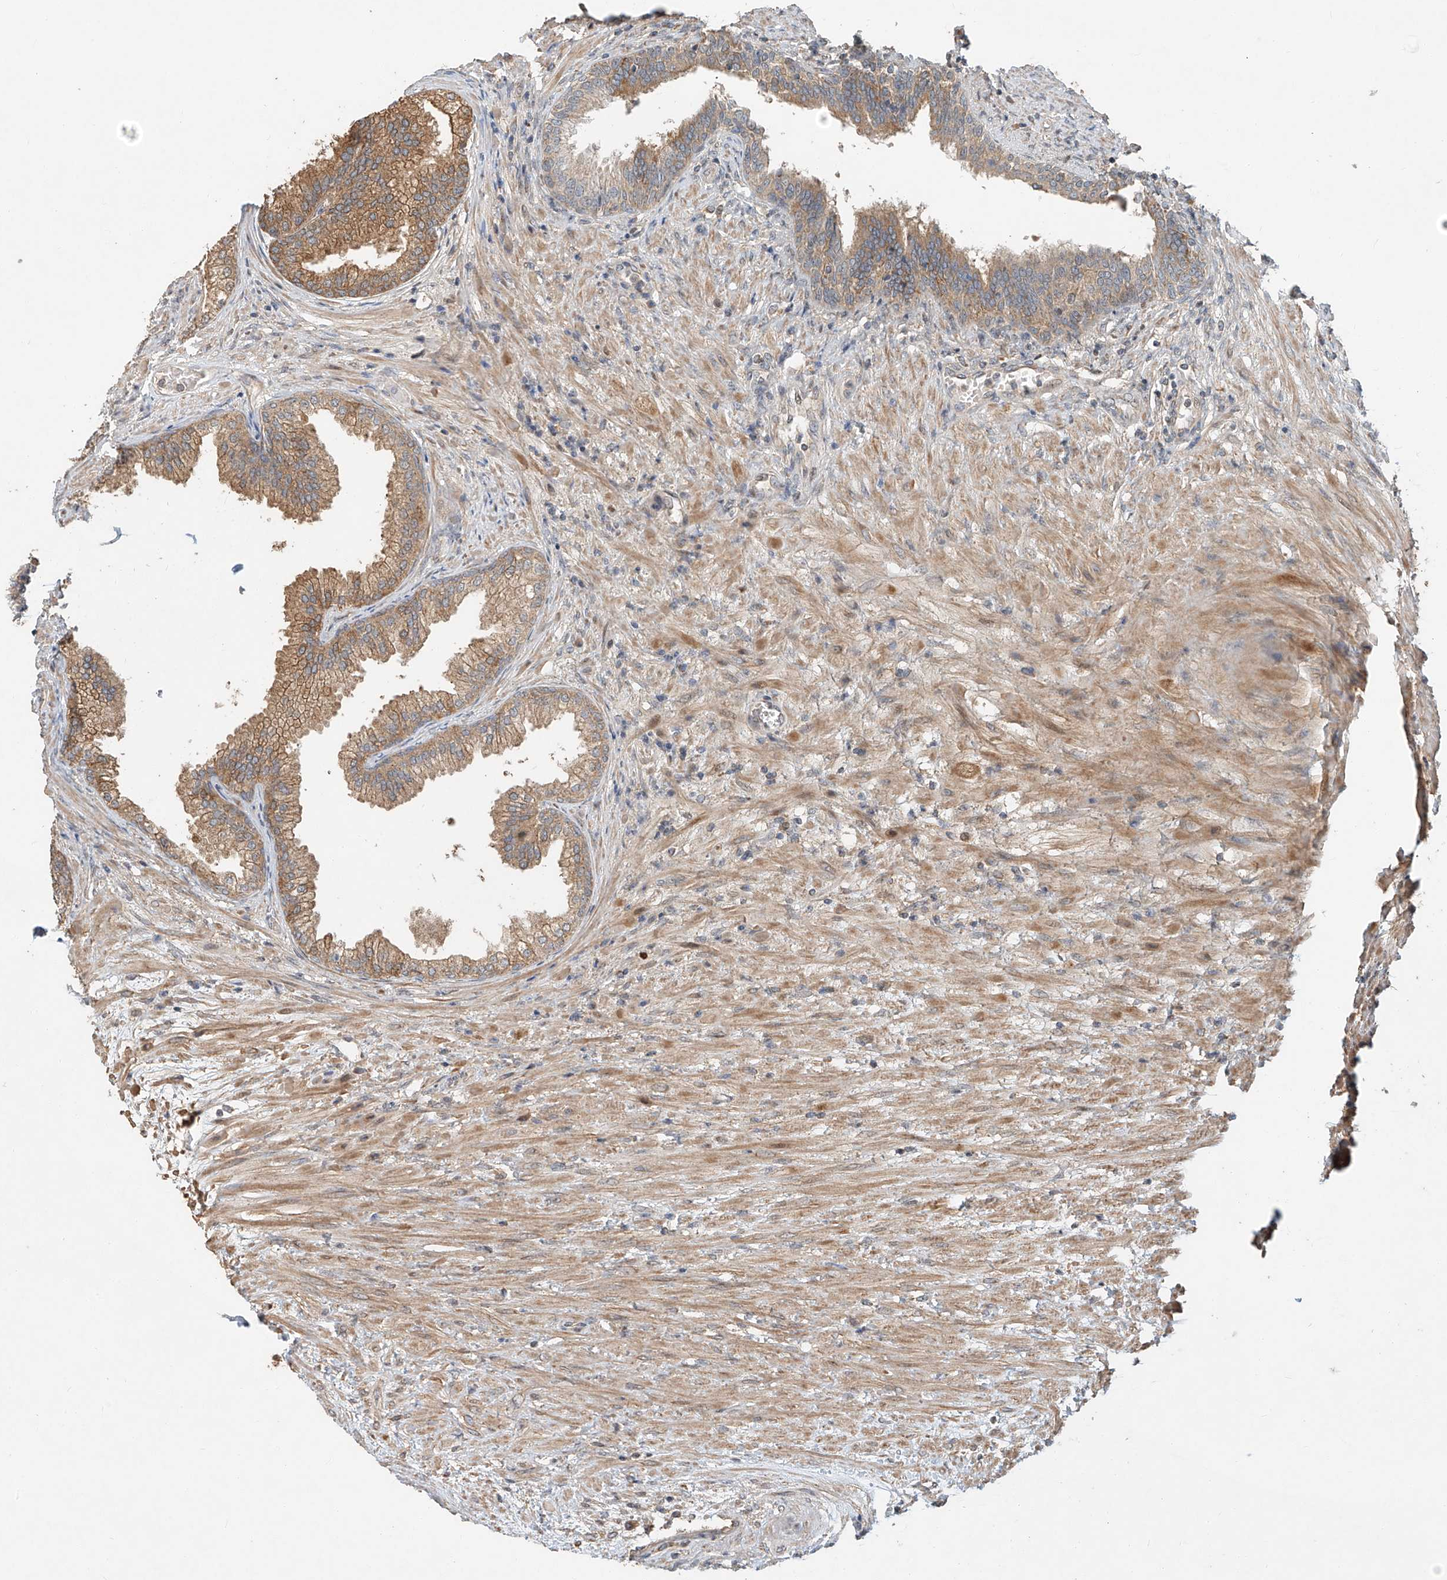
{"staining": {"intensity": "moderate", "quantity": ">75%", "location": "cytoplasmic/membranous"}, "tissue": "prostate", "cell_type": "Glandular cells", "image_type": "normal", "snomed": [{"axis": "morphology", "description": "Normal tissue, NOS"}, {"axis": "topography", "description": "Prostate"}], "caption": "Protein expression by immunohistochemistry (IHC) reveals moderate cytoplasmic/membranous staining in about >75% of glandular cells in normal prostate.", "gene": "TMEM61", "patient": {"sex": "male", "age": 76}}